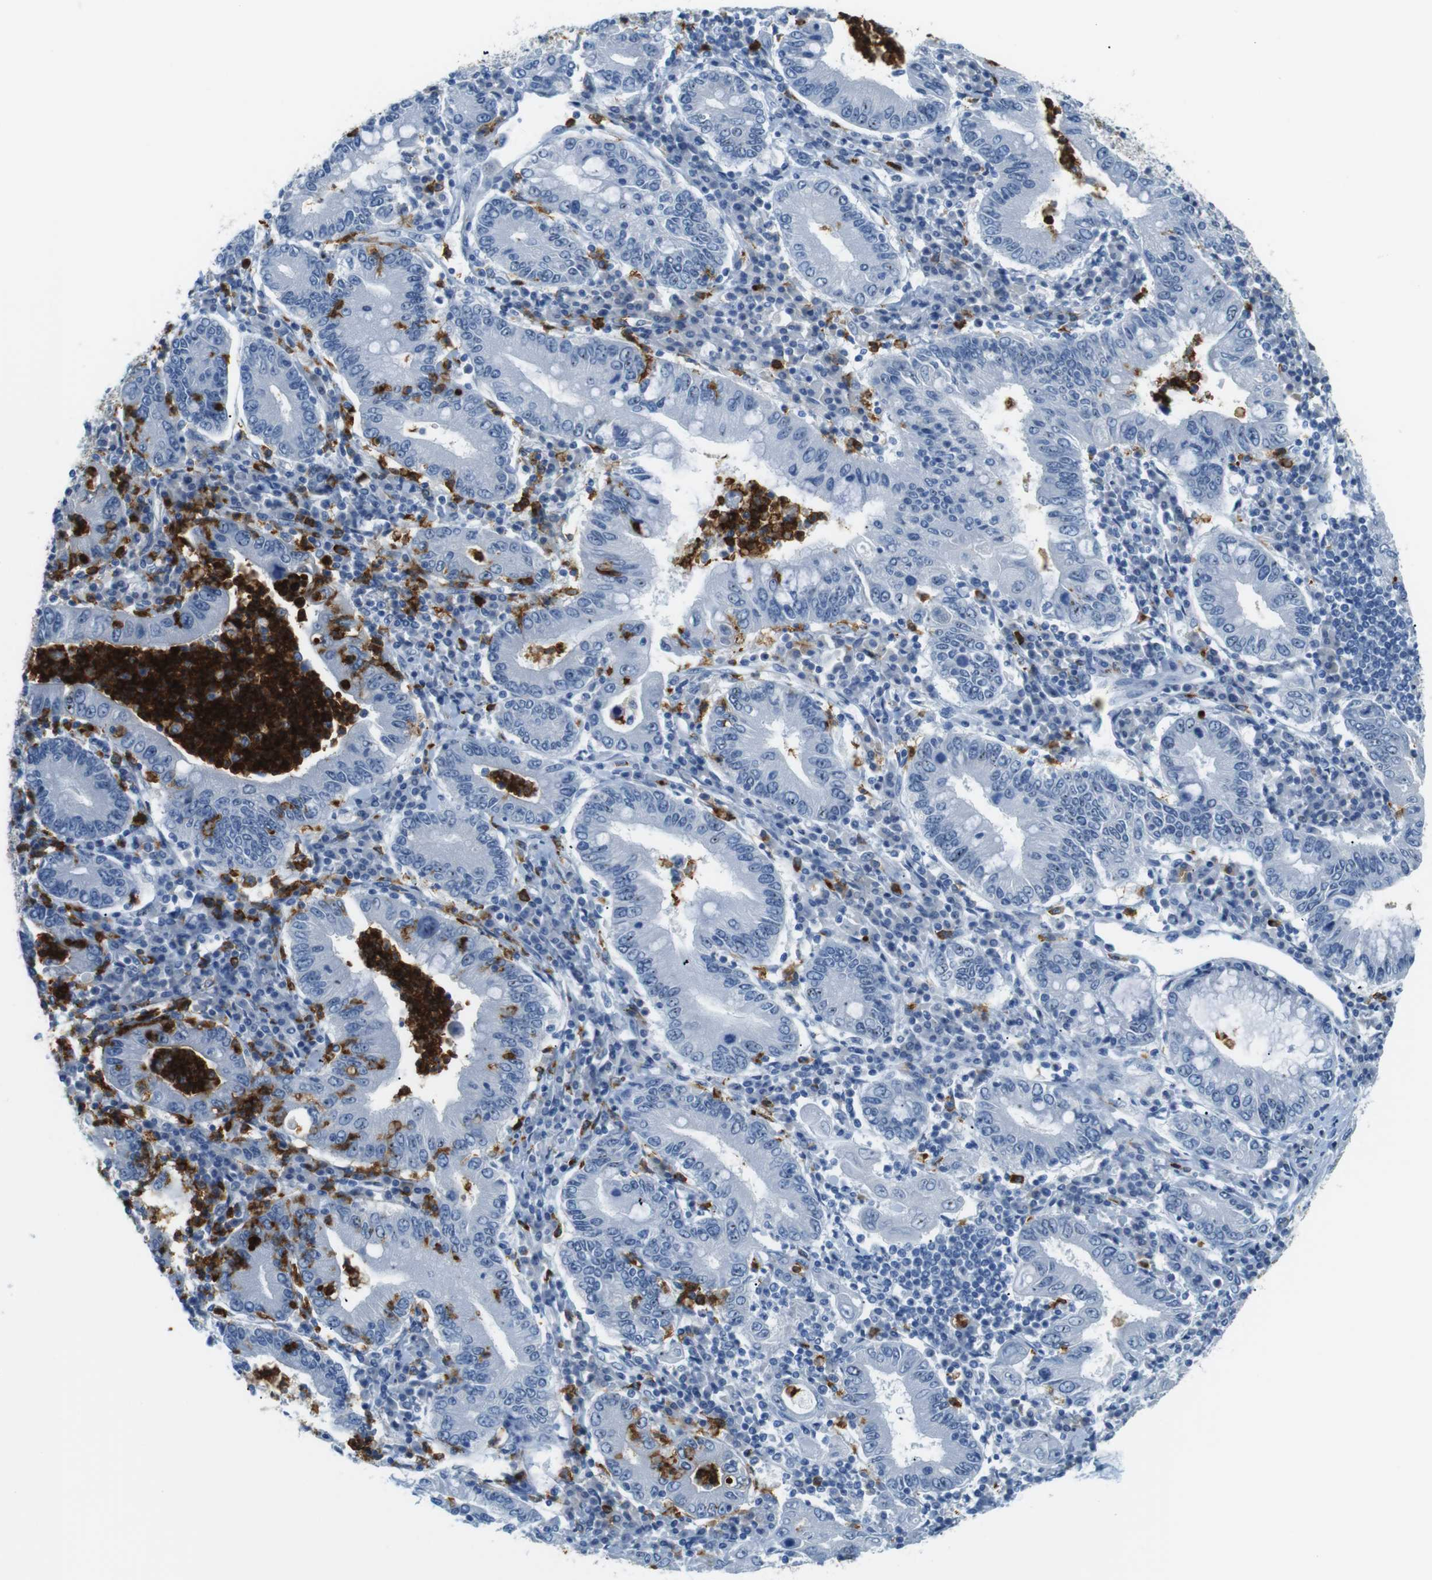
{"staining": {"intensity": "negative", "quantity": "none", "location": "none"}, "tissue": "stomach cancer", "cell_type": "Tumor cells", "image_type": "cancer", "snomed": [{"axis": "morphology", "description": "Normal tissue, NOS"}, {"axis": "morphology", "description": "Adenocarcinoma, NOS"}, {"axis": "topography", "description": "Esophagus"}, {"axis": "topography", "description": "Stomach, upper"}, {"axis": "topography", "description": "Peripheral nerve tissue"}], "caption": "High power microscopy micrograph of an IHC photomicrograph of adenocarcinoma (stomach), revealing no significant staining in tumor cells.", "gene": "MCEMP1", "patient": {"sex": "male", "age": 62}}